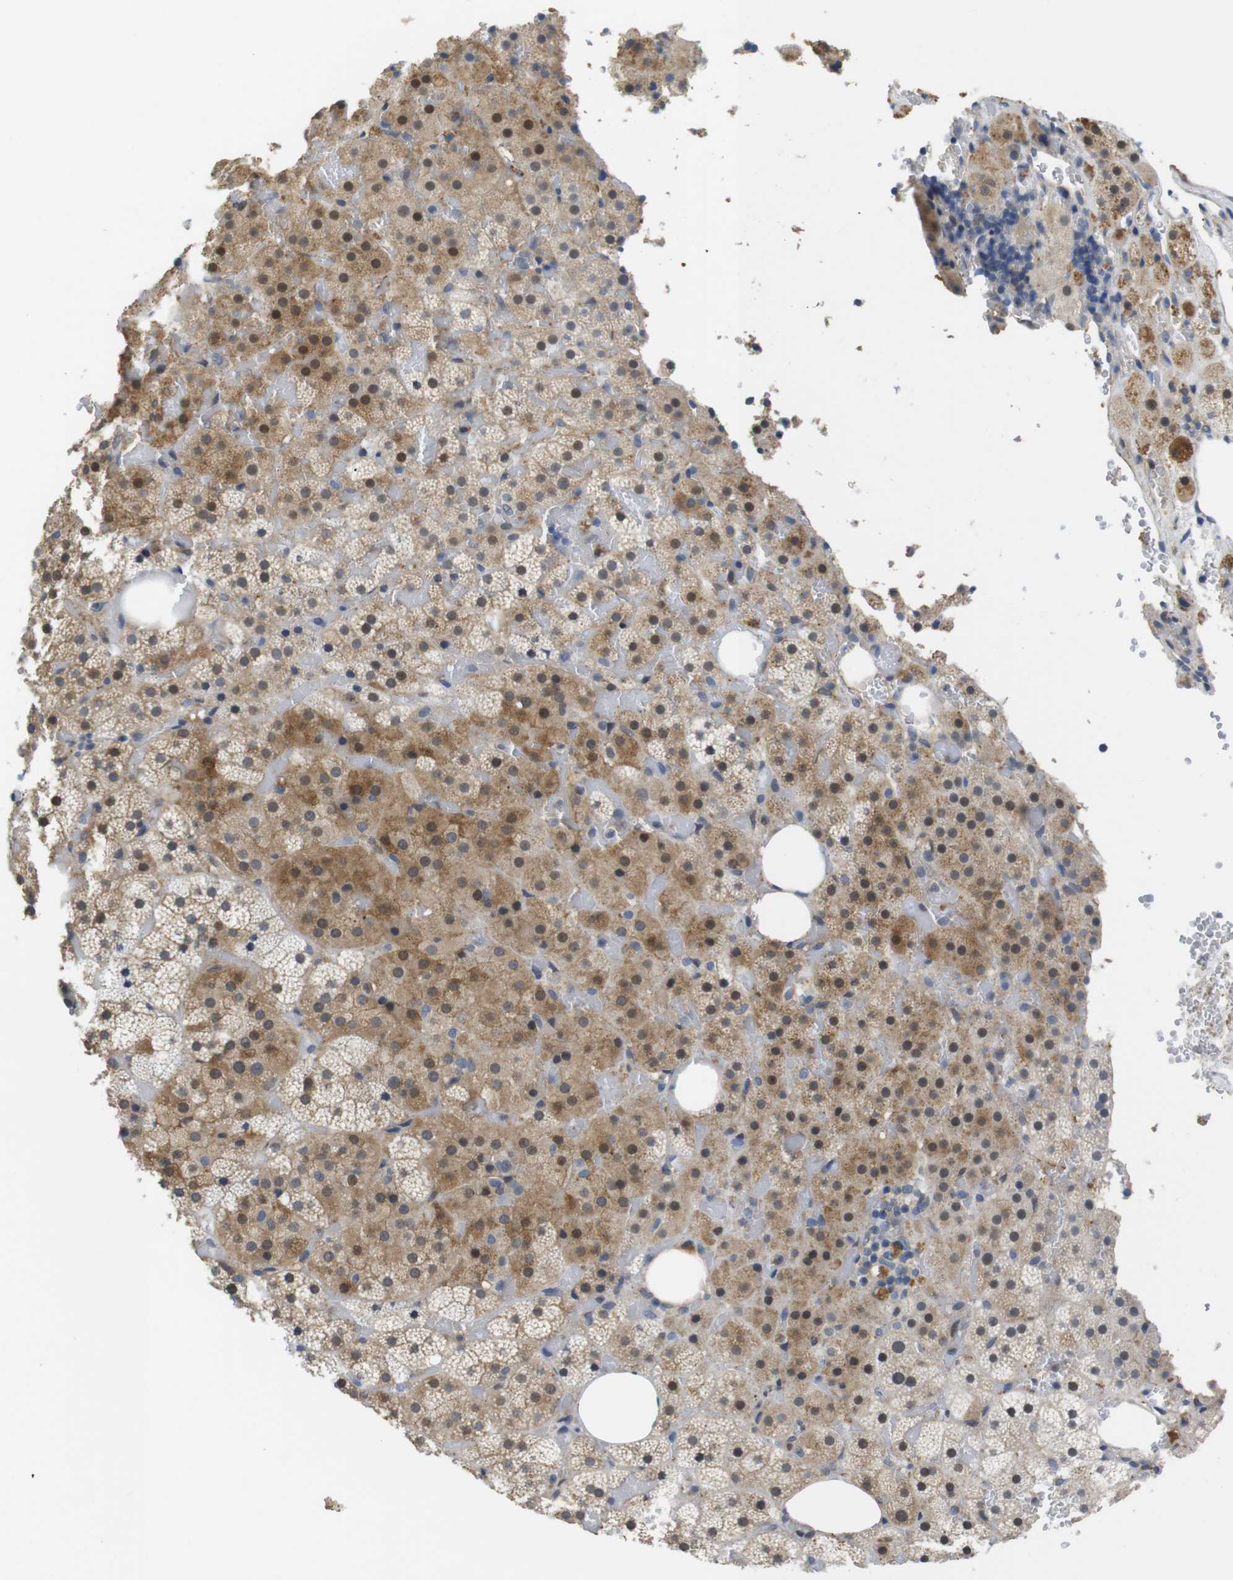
{"staining": {"intensity": "moderate", "quantity": "25%-75%", "location": "cytoplasmic/membranous,nuclear"}, "tissue": "adrenal gland", "cell_type": "Glandular cells", "image_type": "normal", "snomed": [{"axis": "morphology", "description": "Normal tissue, NOS"}, {"axis": "topography", "description": "Adrenal gland"}], "caption": "An IHC image of benign tissue is shown. Protein staining in brown shows moderate cytoplasmic/membranous,nuclear positivity in adrenal gland within glandular cells. (DAB (3,3'-diaminobenzidine) IHC with brightfield microscopy, high magnification).", "gene": "FNTA", "patient": {"sex": "female", "age": 59}}